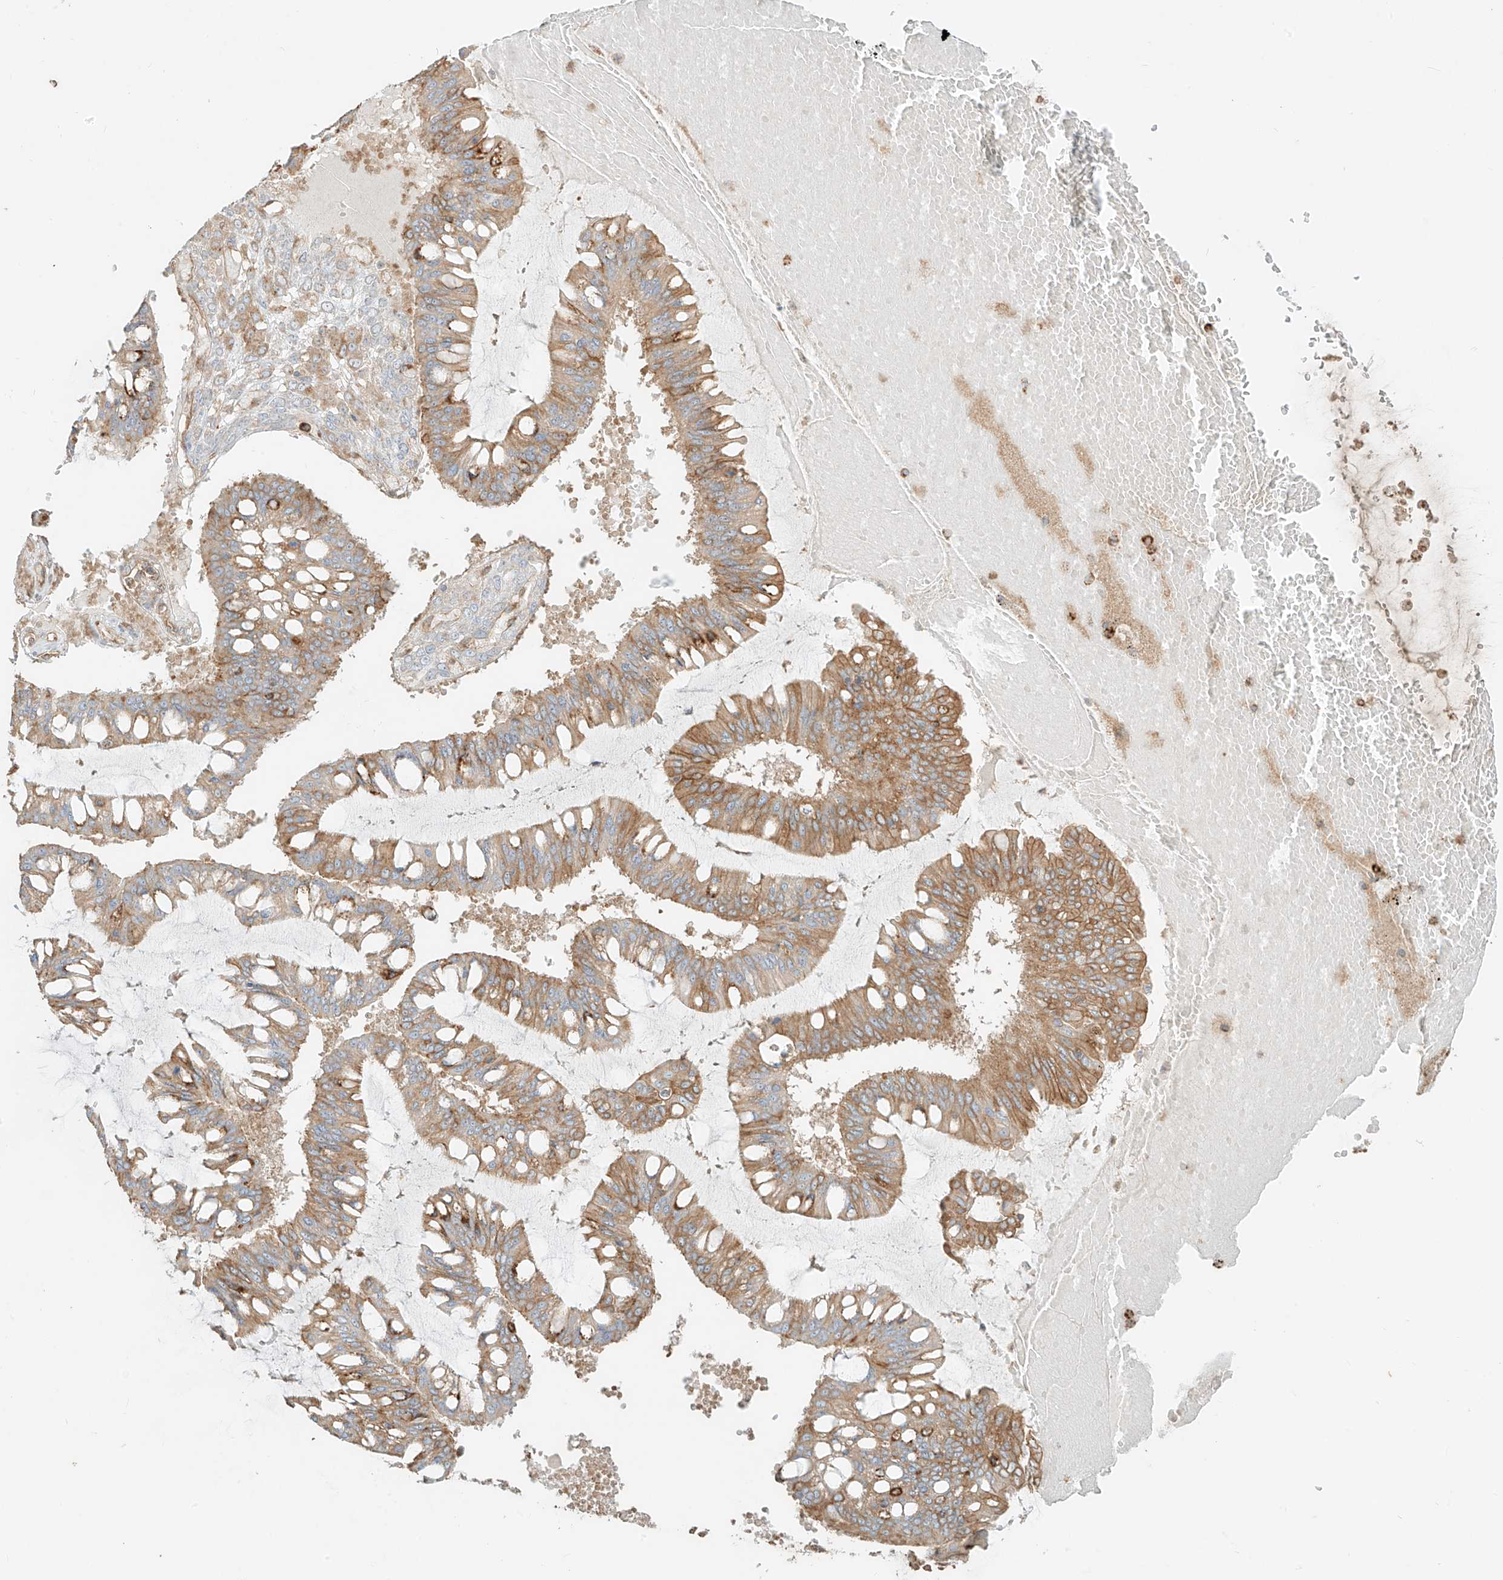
{"staining": {"intensity": "moderate", "quantity": ">75%", "location": "cytoplasmic/membranous"}, "tissue": "ovarian cancer", "cell_type": "Tumor cells", "image_type": "cancer", "snomed": [{"axis": "morphology", "description": "Cystadenocarcinoma, mucinous, NOS"}, {"axis": "topography", "description": "Ovary"}], "caption": "Protein analysis of ovarian mucinous cystadenocarcinoma tissue demonstrates moderate cytoplasmic/membranous staining in about >75% of tumor cells. (DAB IHC, brown staining for protein, blue staining for nuclei).", "gene": "CCDC115", "patient": {"sex": "female", "age": 73}}